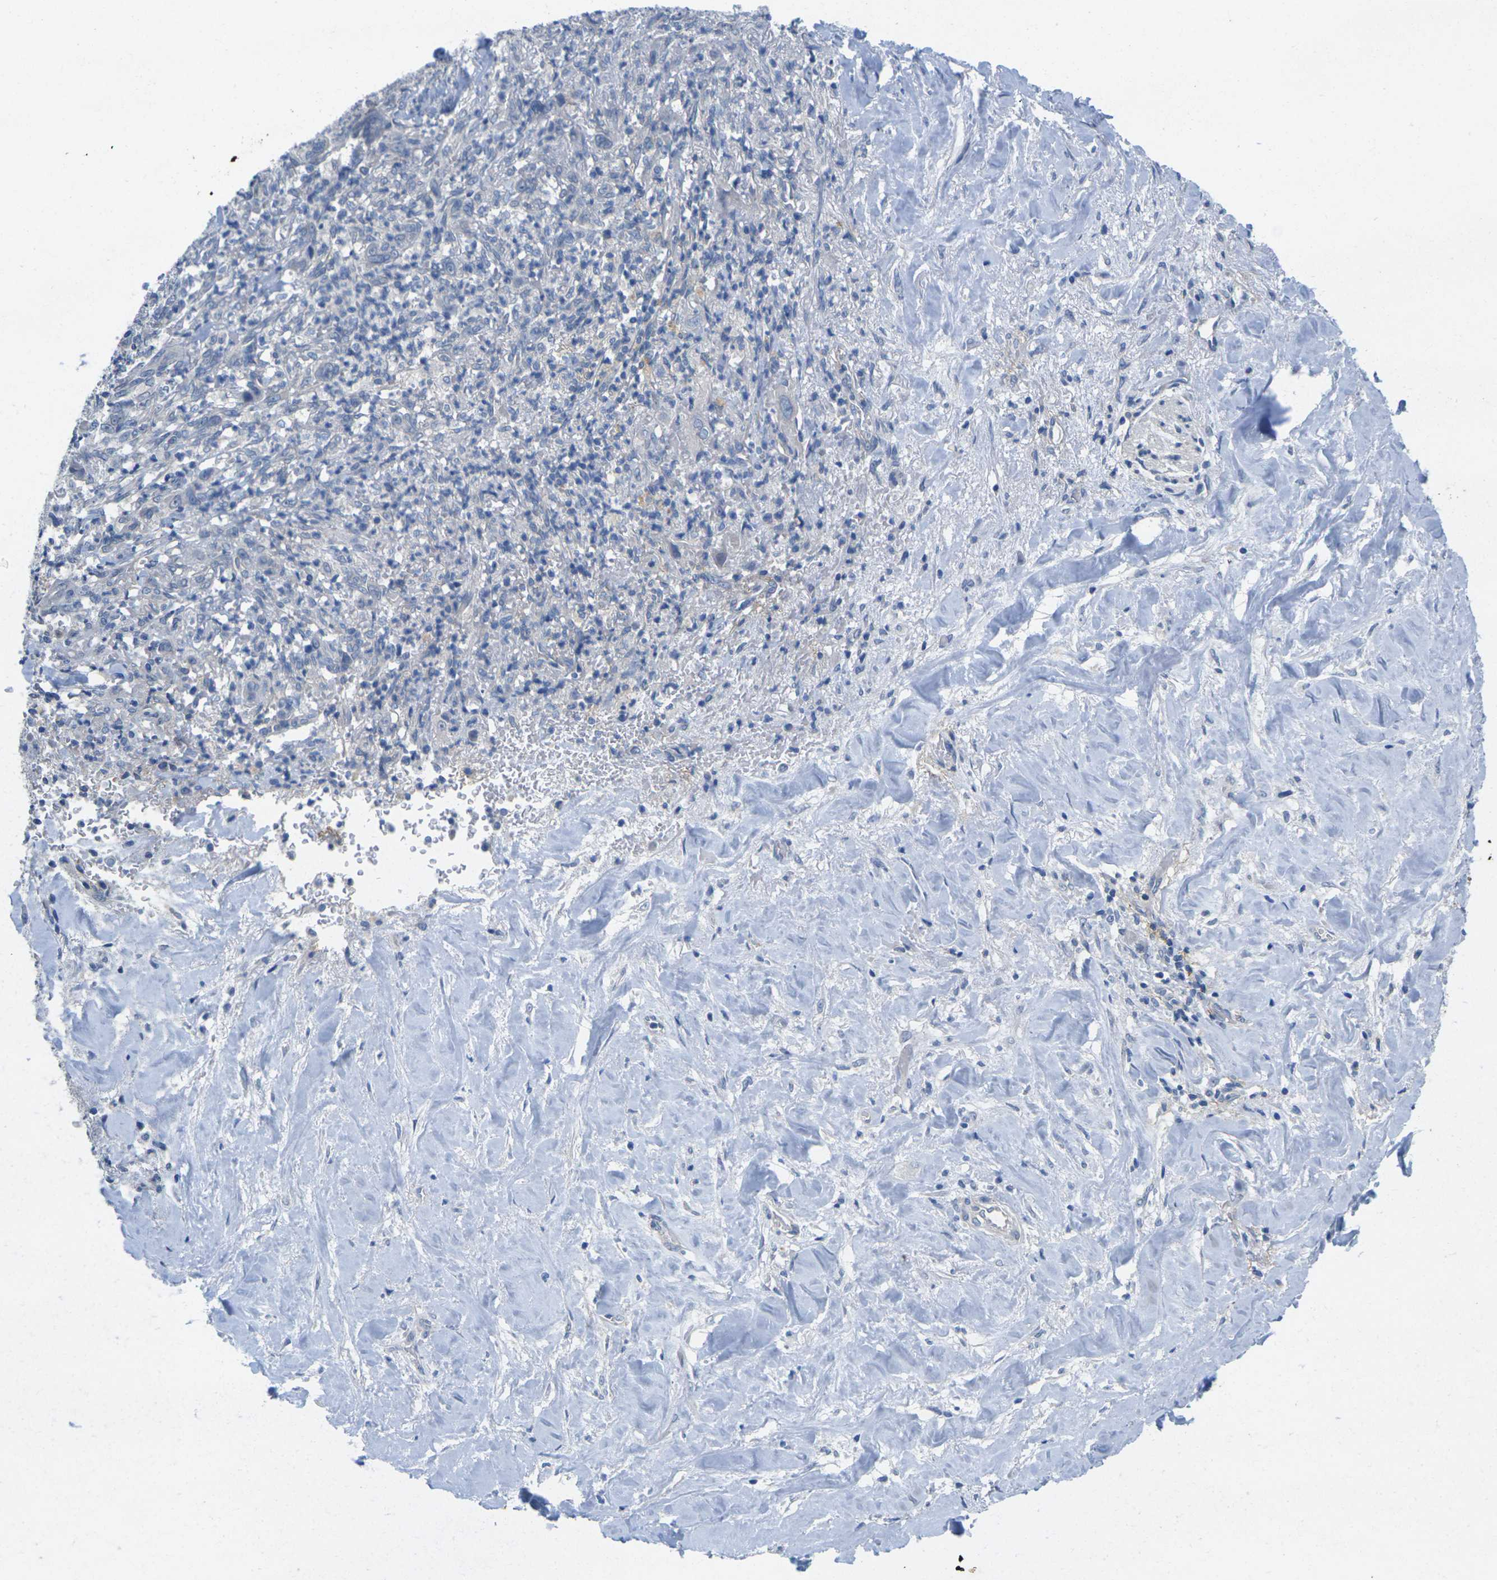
{"staining": {"intensity": "negative", "quantity": "none", "location": "none"}, "tissue": "liver cancer", "cell_type": "Tumor cells", "image_type": "cancer", "snomed": [{"axis": "morphology", "description": "Cholangiocarcinoma"}, {"axis": "topography", "description": "Liver"}], "caption": "Immunohistochemical staining of liver cancer displays no significant expression in tumor cells. (DAB immunohistochemistry visualized using brightfield microscopy, high magnification).", "gene": "TNNI3", "patient": {"sex": "female", "age": 67}}